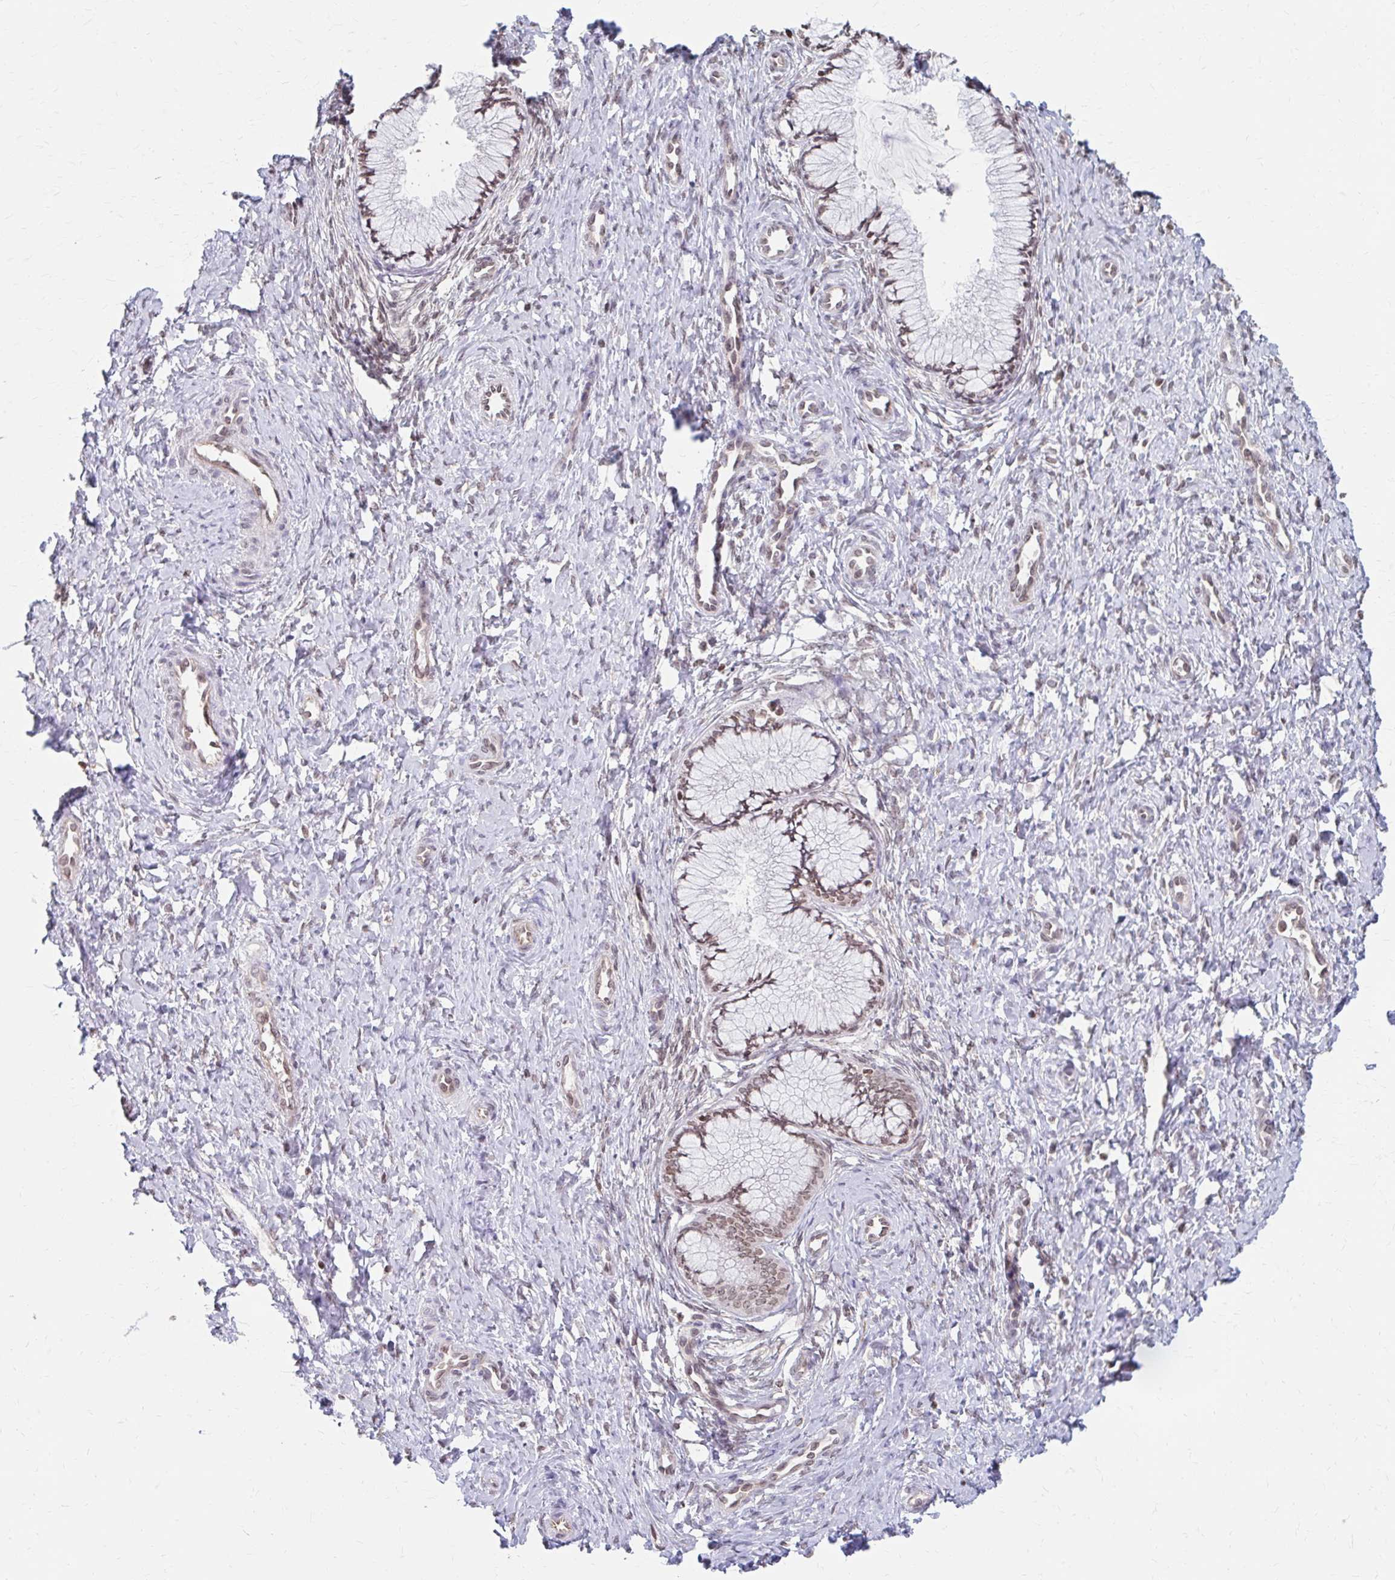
{"staining": {"intensity": "moderate", "quantity": "25%-75%", "location": "nuclear"}, "tissue": "cervix", "cell_type": "Glandular cells", "image_type": "normal", "snomed": [{"axis": "morphology", "description": "Normal tissue, NOS"}, {"axis": "topography", "description": "Cervix"}], "caption": "This image reveals IHC staining of normal cervix, with medium moderate nuclear expression in about 25%-75% of glandular cells.", "gene": "ORC3", "patient": {"sex": "female", "age": 37}}